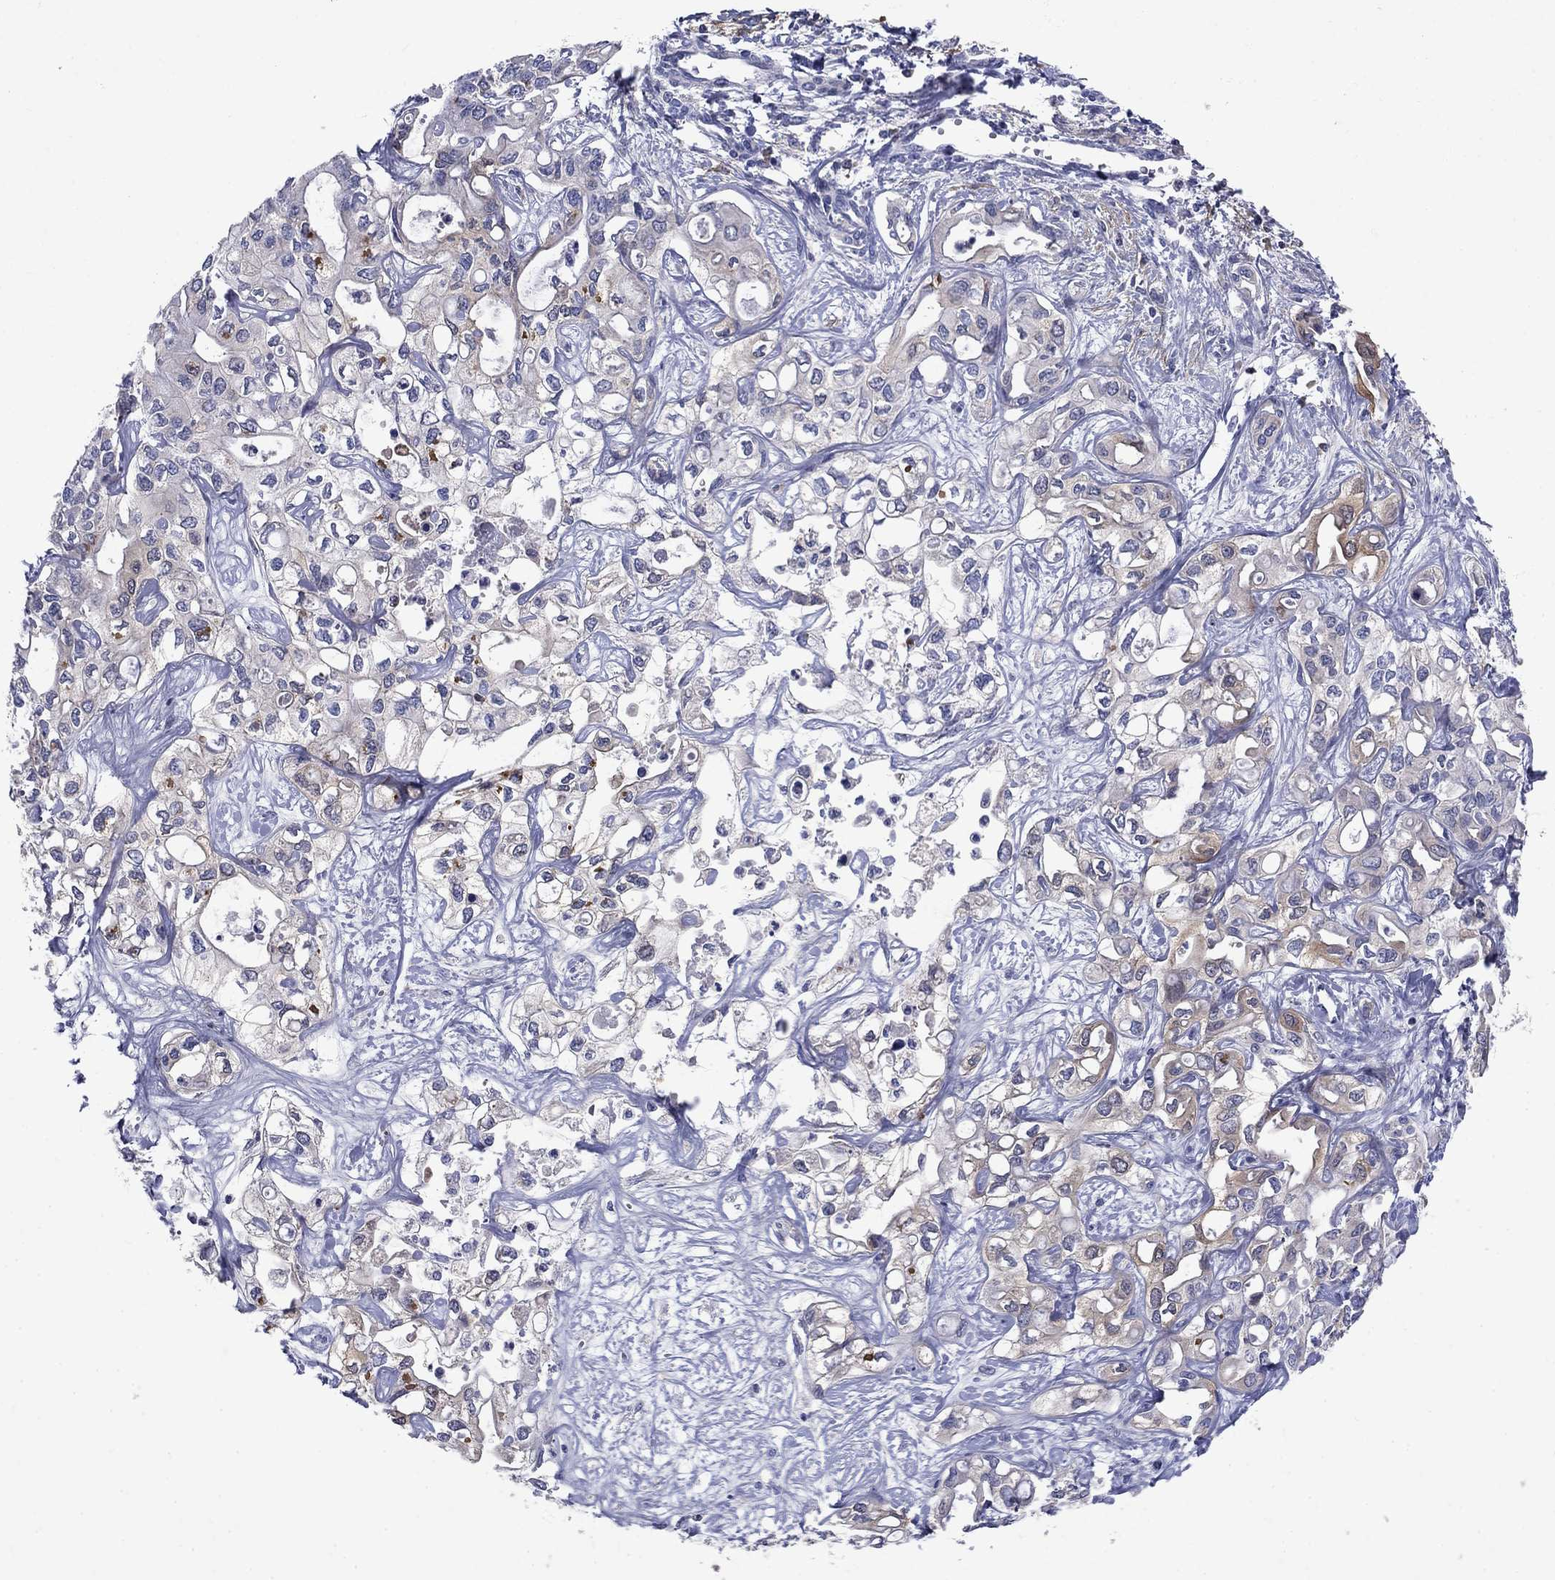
{"staining": {"intensity": "weak", "quantity": "<25%", "location": "cytoplasmic/membranous"}, "tissue": "liver cancer", "cell_type": "Tumor cells", "image_type": "cancer", "snomed": [{"axis": "morphology", "description": "Cholangiocarcinoma"}, {"axis": "topography", "description": "Liver"}], "caption": "The histopathology image displays no significant positivity in tumor cells of liver cancer (cholangiocarcinoma).", "gene": "SULT2B1", "patient": {"sex": "female", "age": 64}}